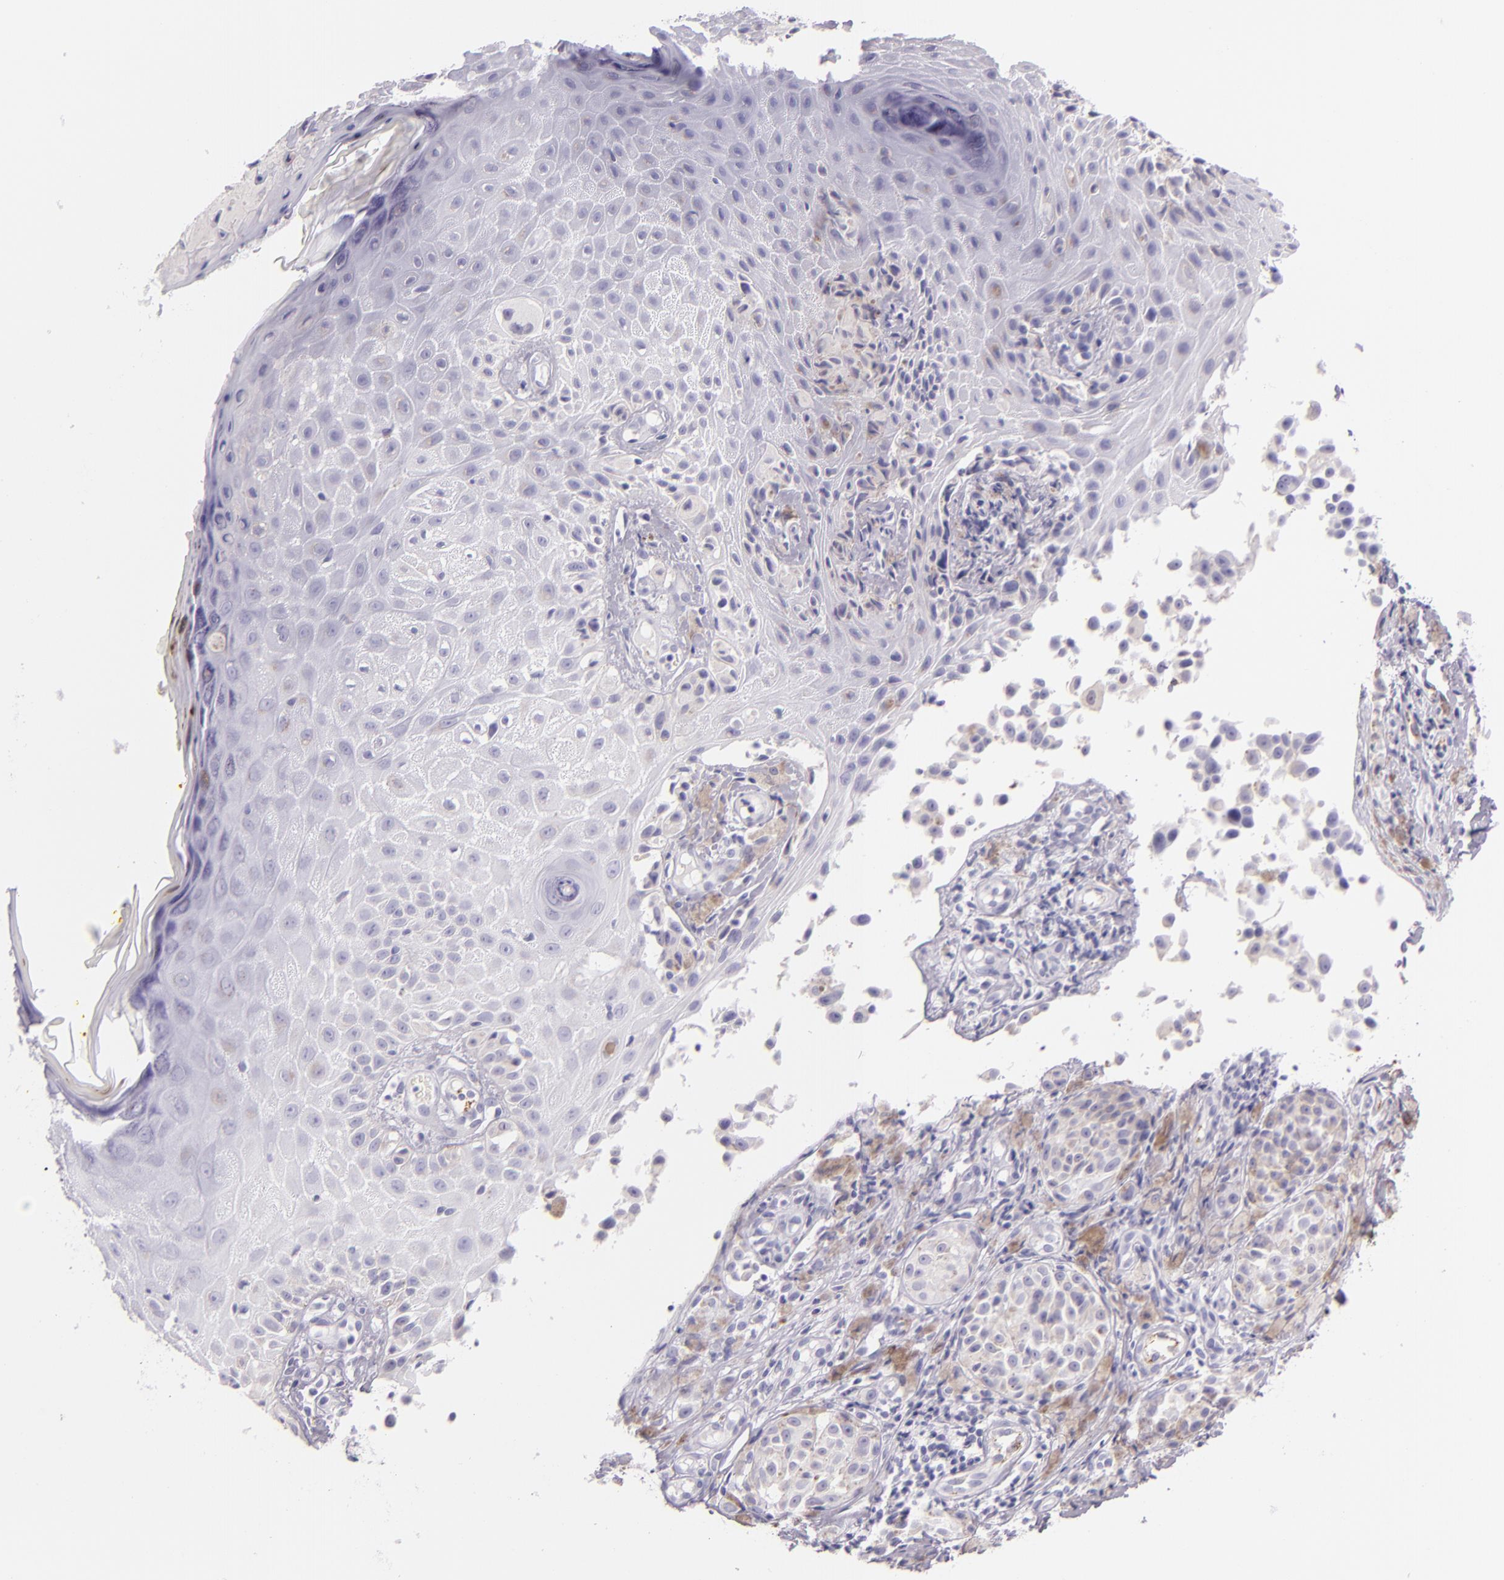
{"staining": {"intensity": "weak", "quantity": "<25%", "location": "cytoplasmic/membranous"}, "tissue": "melanoma", "cell_type": "Tumor cells", "image_type": "cancer", "snomed": [{"axis": "morphology", "description": "Malignant melanoma, NOS"}, {"axis": "topography", "description": "Skin"}], "caption": "Immunohistochemistry of melanoma reveals no positivity in tumor cells. (Brightfield microscopy of DAB (3,3'-diaminobenzidine) IHC at high magnification).", "gene": "SELP", "patient": {"sex": "male", "age": 67}}